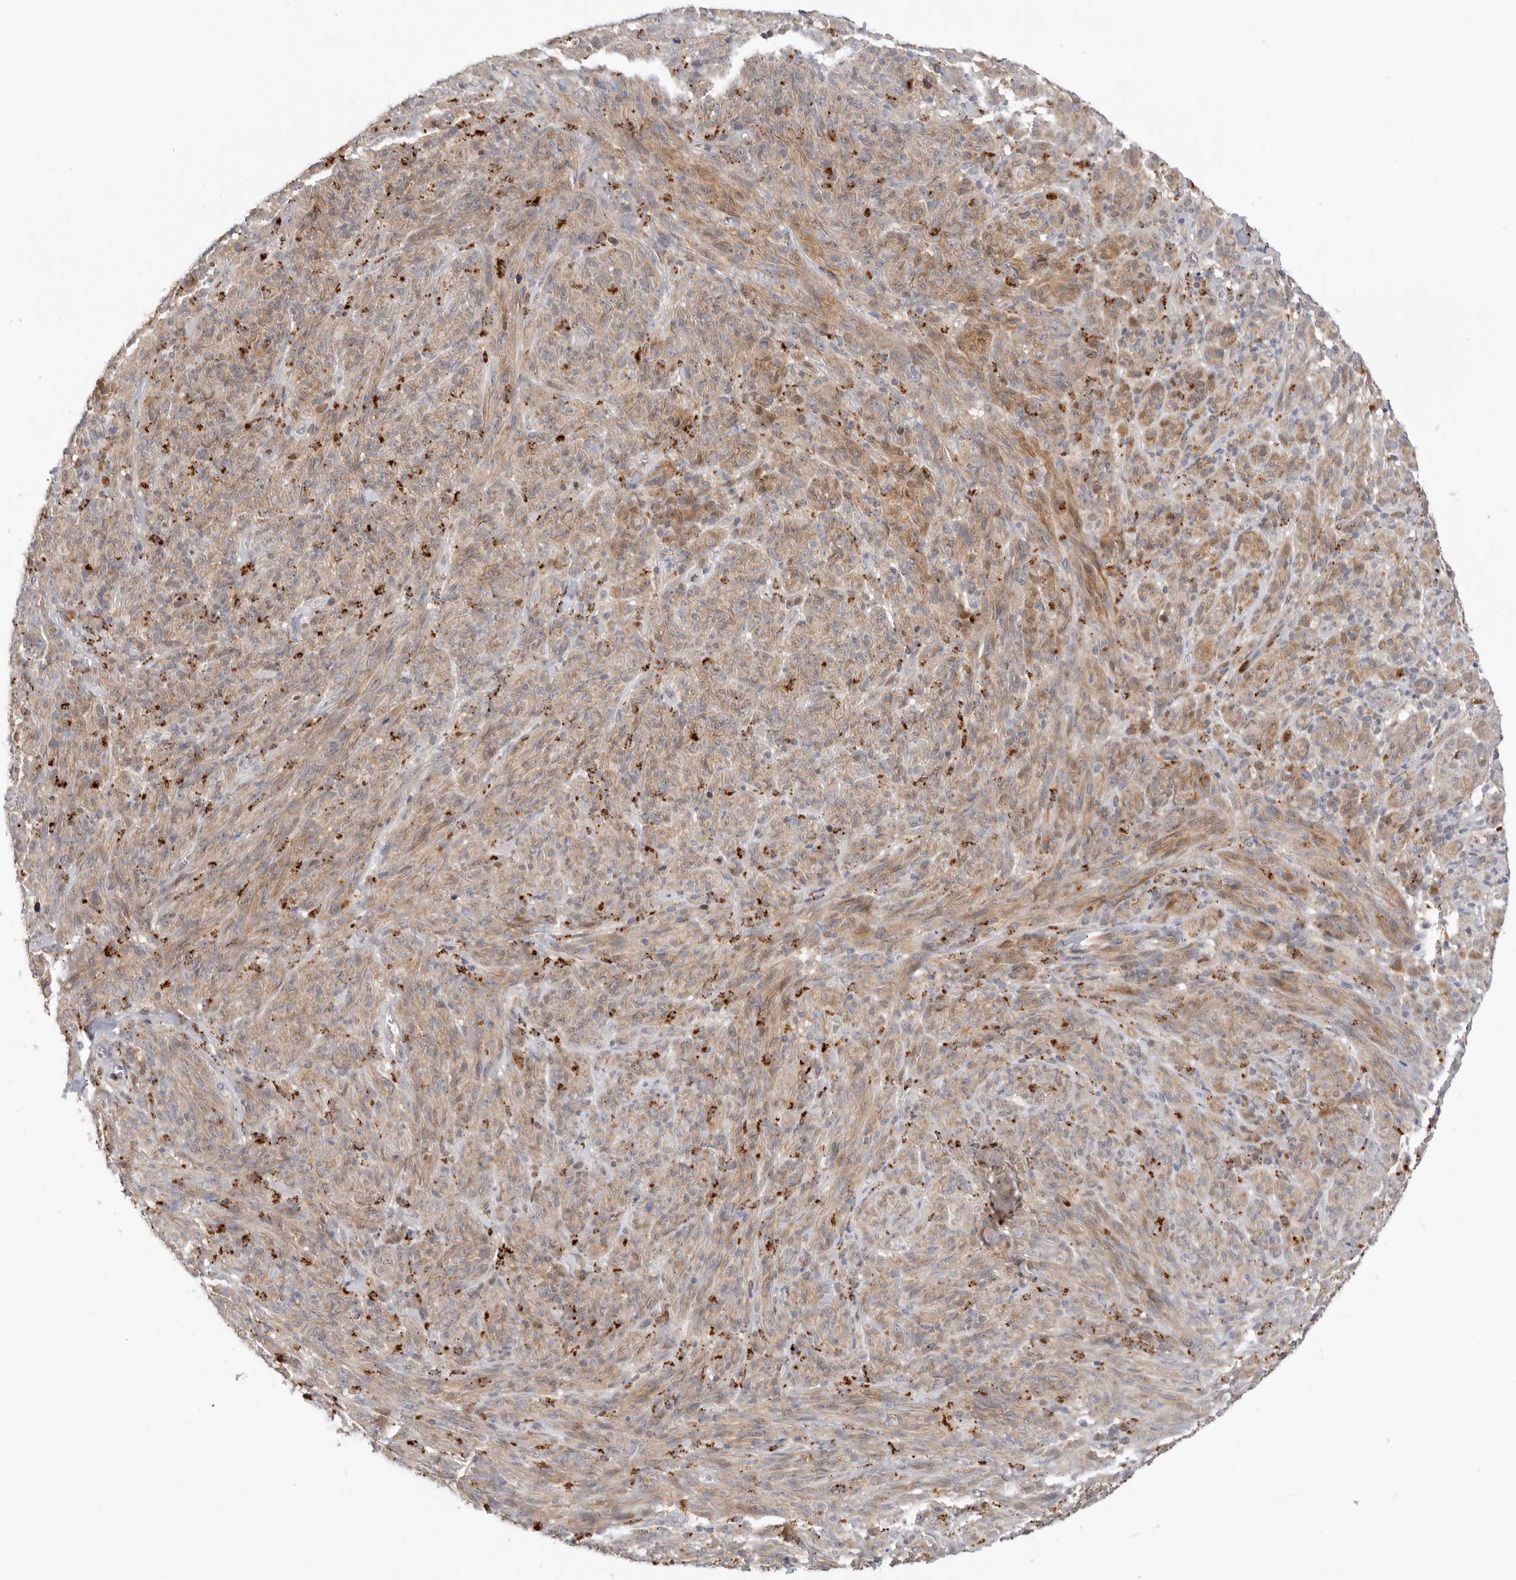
{"staining": {"intensity": "weak", "quantity": ">75%", "location": "cytoplasmic/membranous"}, "tissue": "melanoma", "cell_type": "Tumor cells", "image_type": "cancer", "snomed": [{"axis": "morphology", "description": "Malignant melanoma, NOS"}, {"axis": "topography", "description": "Skin of head"}], "caption": "DAB immunohistochemical staining of malignant melanoma displays weak cytoplasmic/membranous protein positivity in approximately >75% of tumor cells.", "gene": "GNE", "patient": {"sex": "male", "age": 96}}